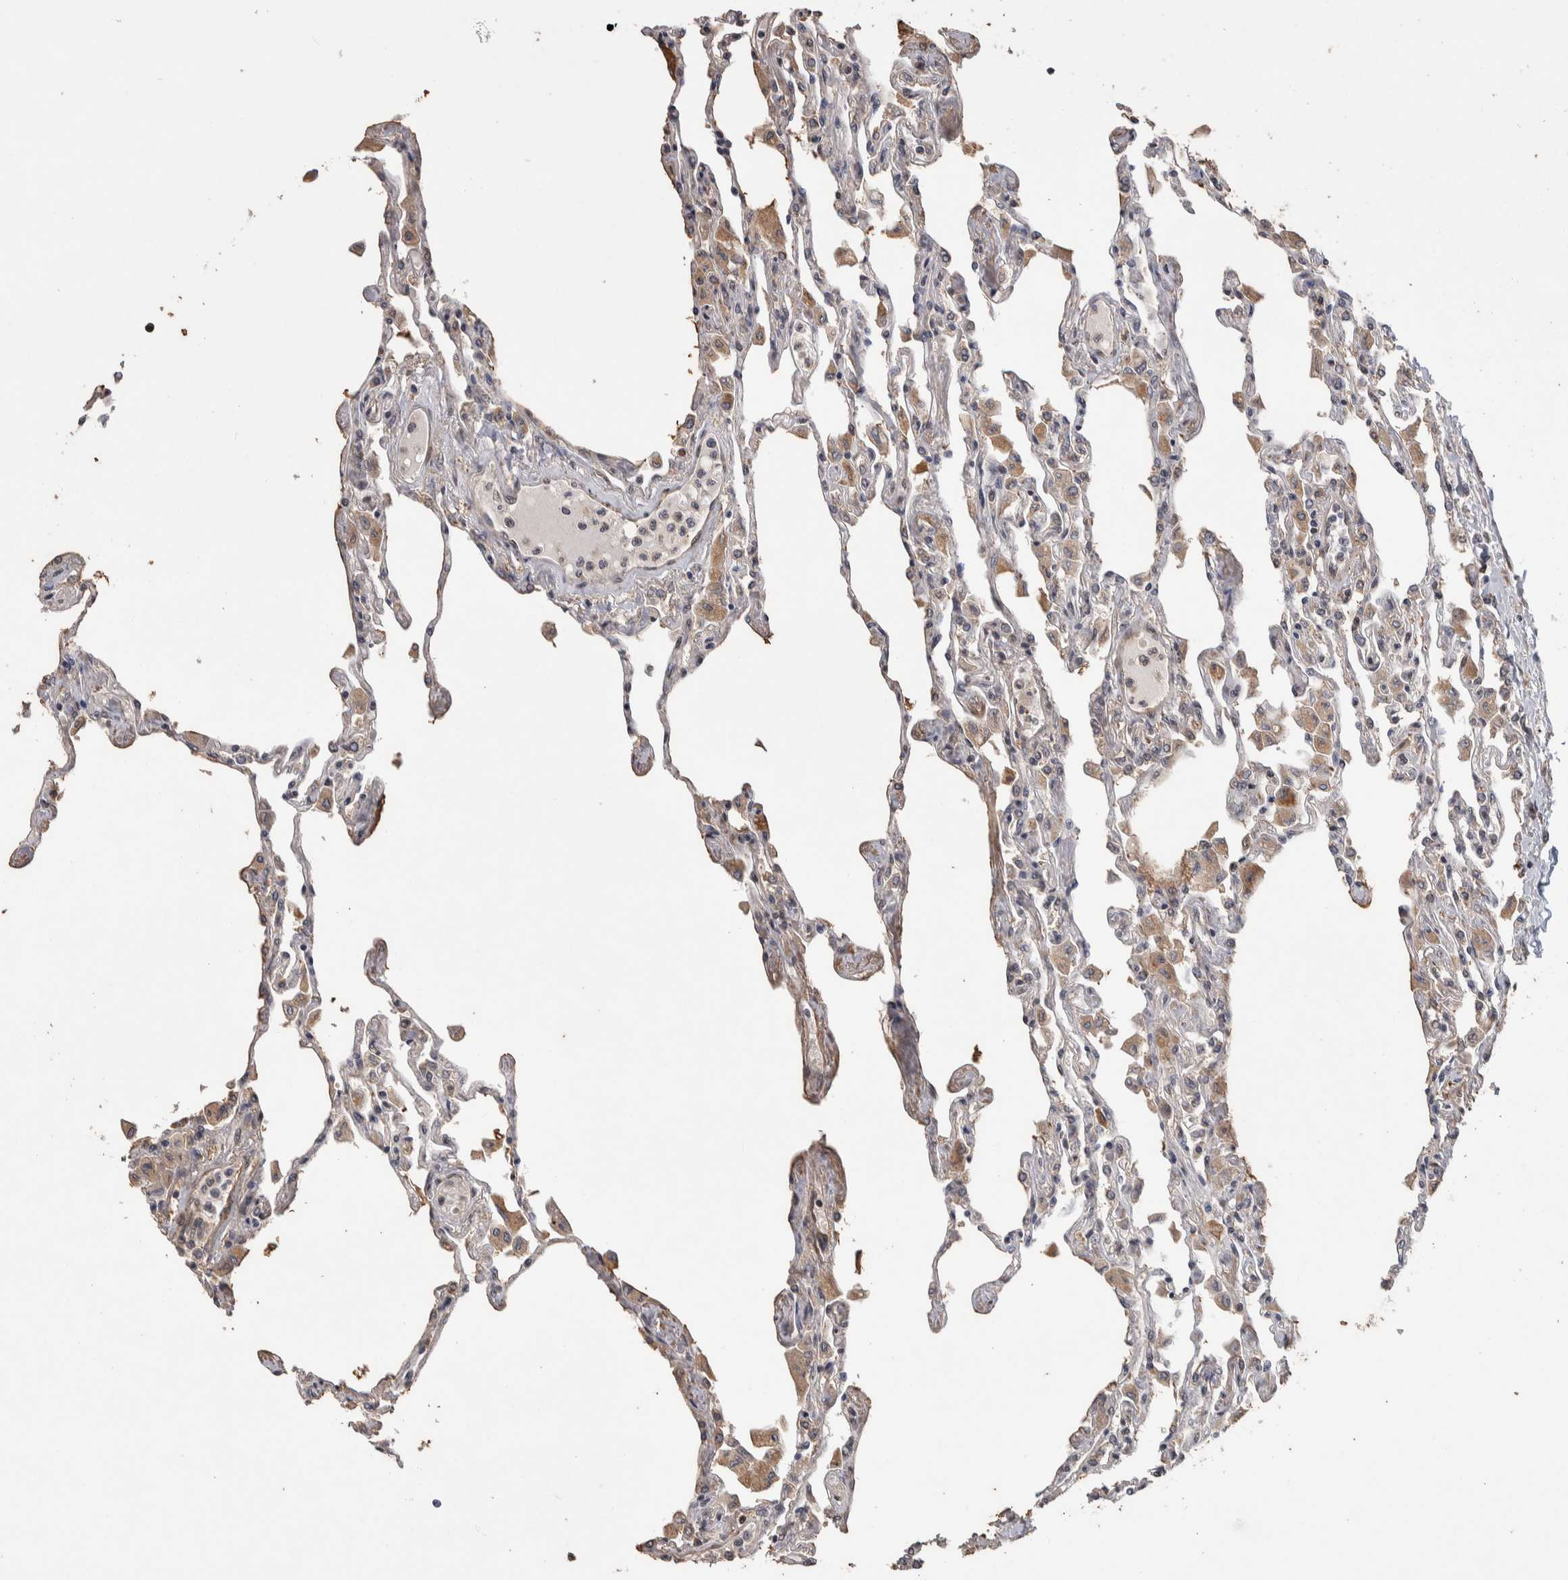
{"staining": {"intensity": "moderate", "quantity": "<25%", "location": "cytoplasmic/membranous"}, "tissue": "lung", "cell_type": "Alveolar cells", "image_type": "normal", "snomed": [{"axis": "morphology", "description": "Normal tissue, NOS"}, {"axis": "topography", "description": "Bronchus"}, {"axis": "topography", "description": "Lung"}], "caption": "Lung stained with DAB (3,3'-diaminobenzidine) immunohistochemistry exhibits low levels of moderate cytoplasmic/membranous positivity in approximately <25% of alveolar cells.", "gene": "DVL2", "patient": {"sex": "female", "age": 49}}